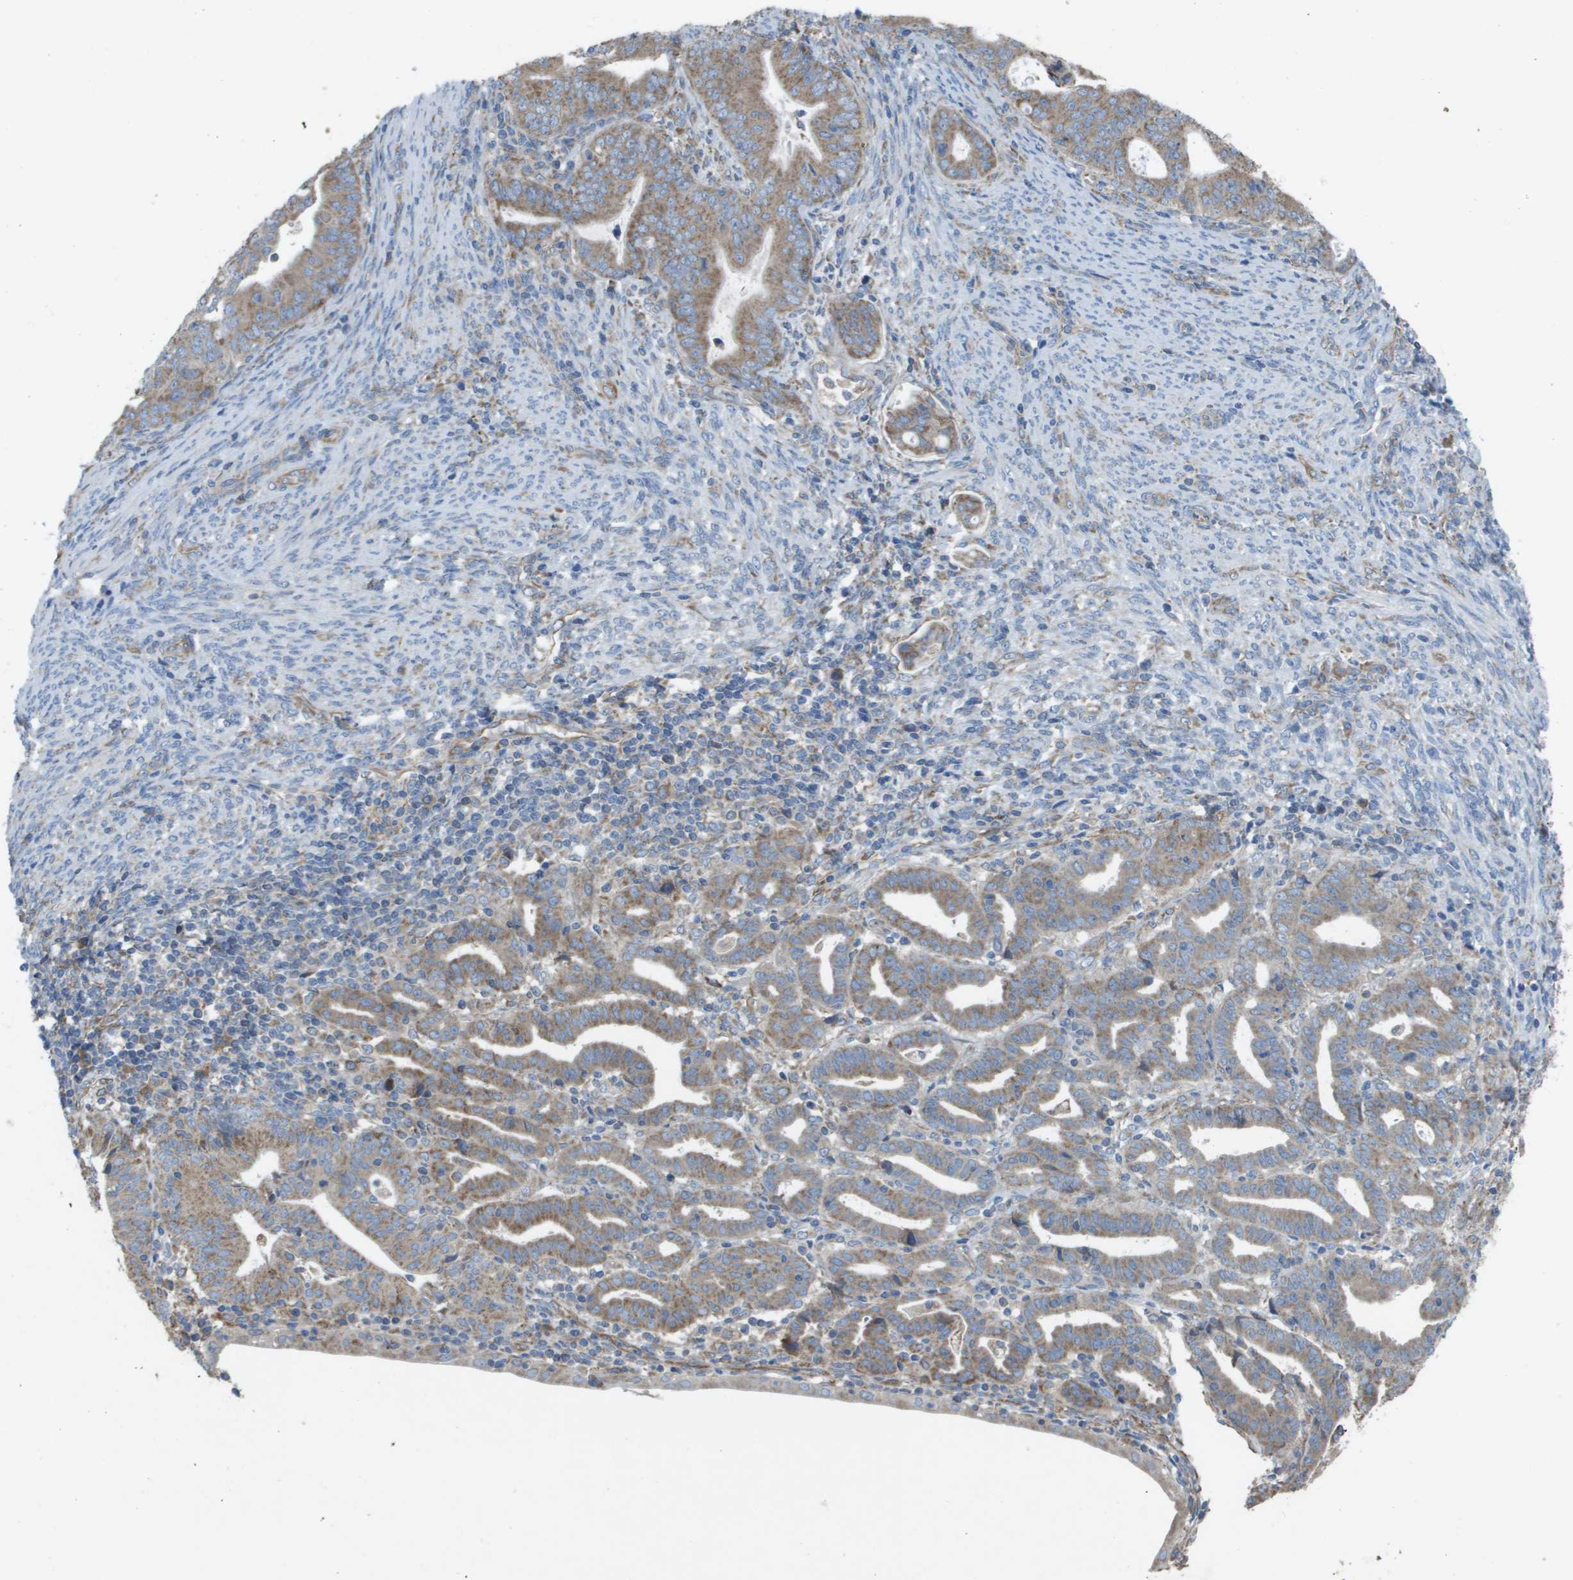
{"staining": {"intensity": "moderate", "quantity": ">75%", "location": "cytoplasmic/membranous"}, "tissue": "endometrial cancer", "cell_type": "Tumor cells", "image_type": "cancer", "snomed": [{"axis": "morphology", "description": "Adenocarcinoma, NOS"}, {"axis": "topography", "description": "Uterus"}], "caption": "Protein analysis of endometrial cancer (adenocarcinoma) tissue shows moderate cytoplasmic/membranous staining in approximately >75% of tumor cells. Immunohistochemistry (ihc) stains the protein of interest in brown and the nuclei are stained blue.", "gene": "CLCN2", "patient": {"sex": "female", "age": 83}}